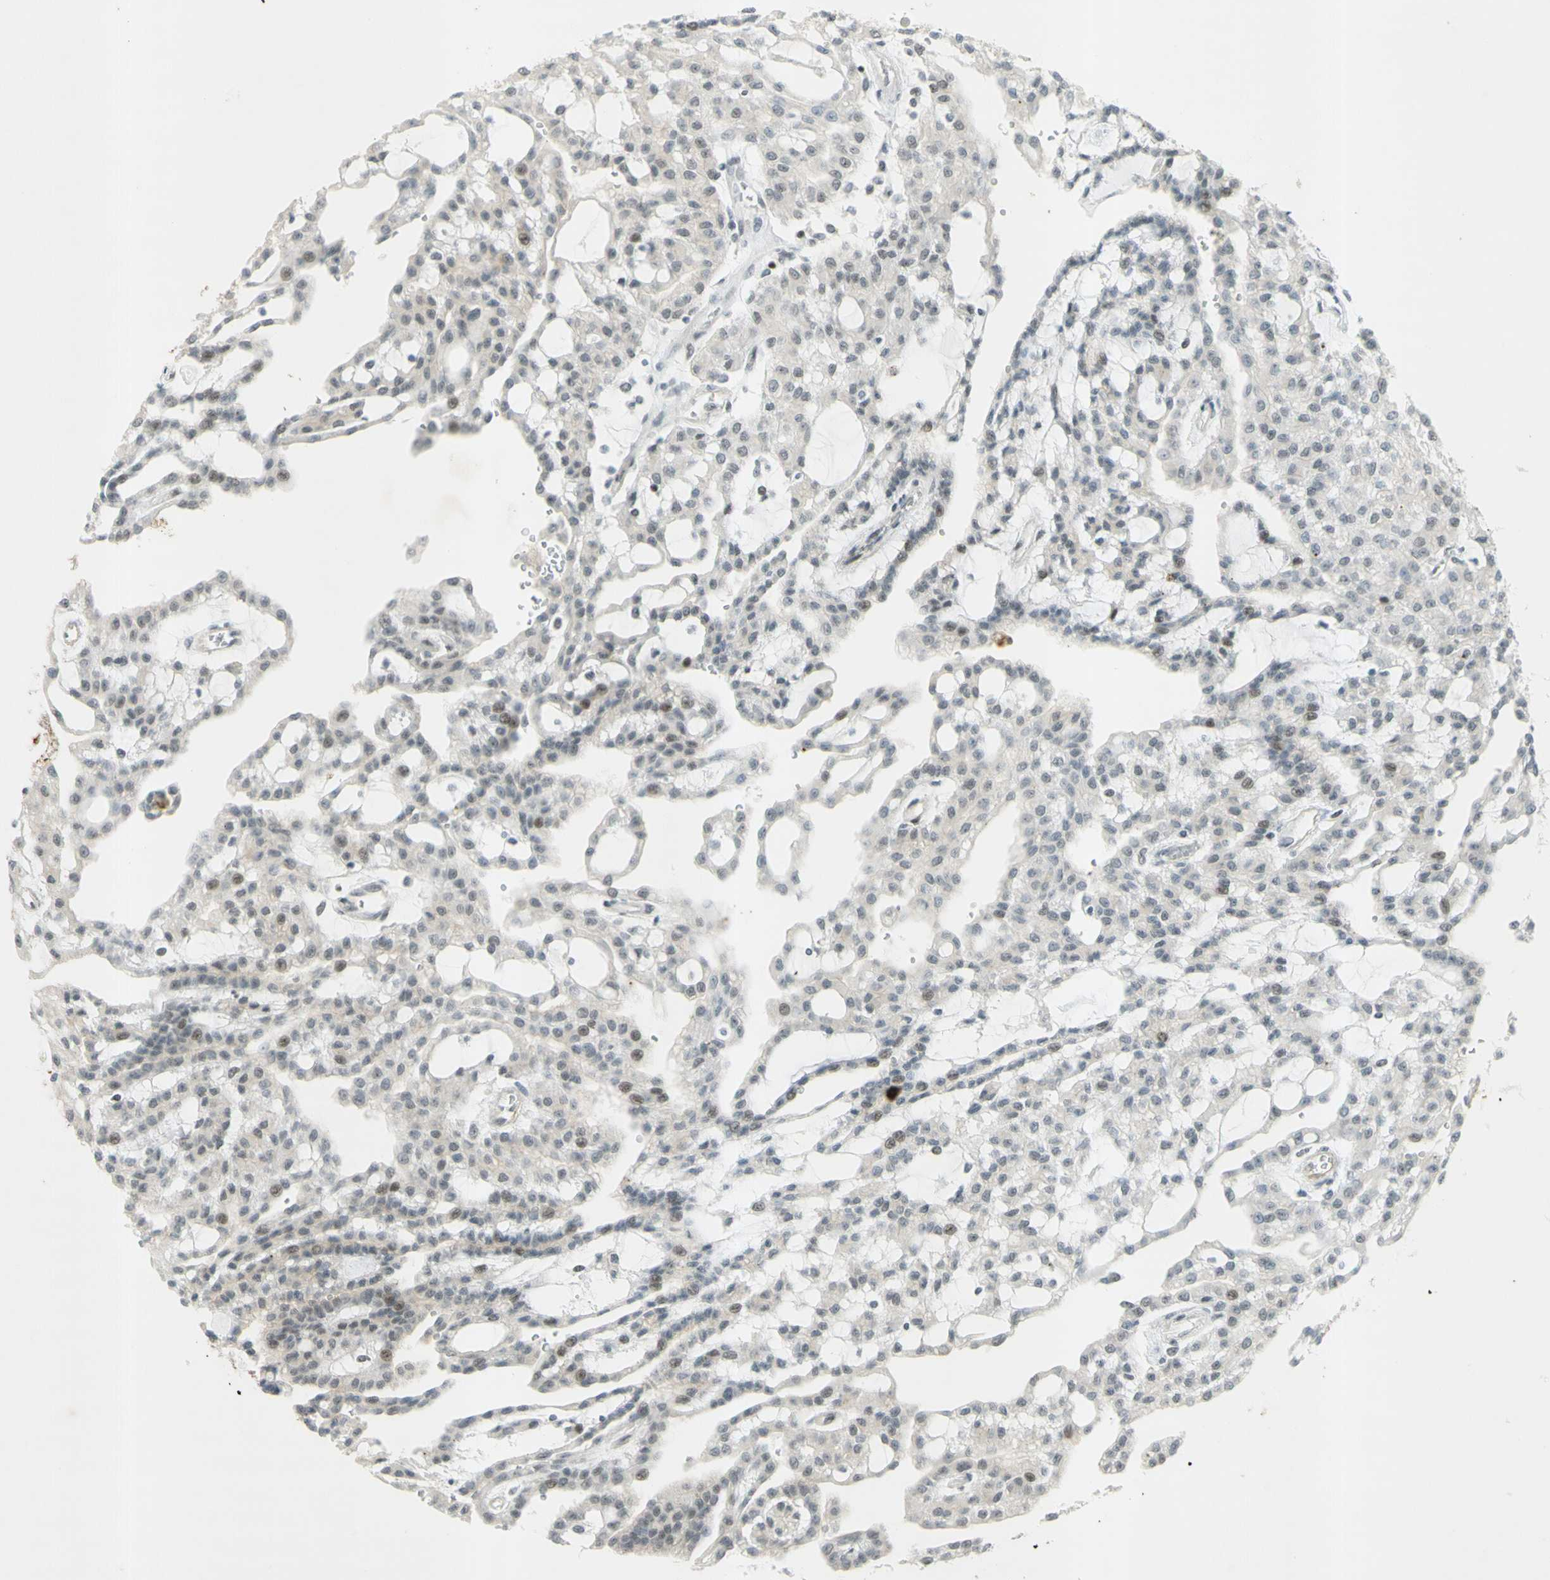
{"staining": {"intensity": "moderate", "quantity": "25%-75%", "location": "nuclear"}, "tissue": "renal cancer", "cell_type": "Tumor cells", "image_type": "cancer", "snomed": [{"axis": "morphology", "description": "Adenocarcinoma, NOS"}, {"axis": "topography", "description": "Kidney"}], "caption": "A histopathology image of human renal cancer (adenocarcinoma) stained for a protein exhibits moderate nuclear brown staining in tumor cells.", "gene": "IRF1", "patient": {"sex": "male", "age": 63}}